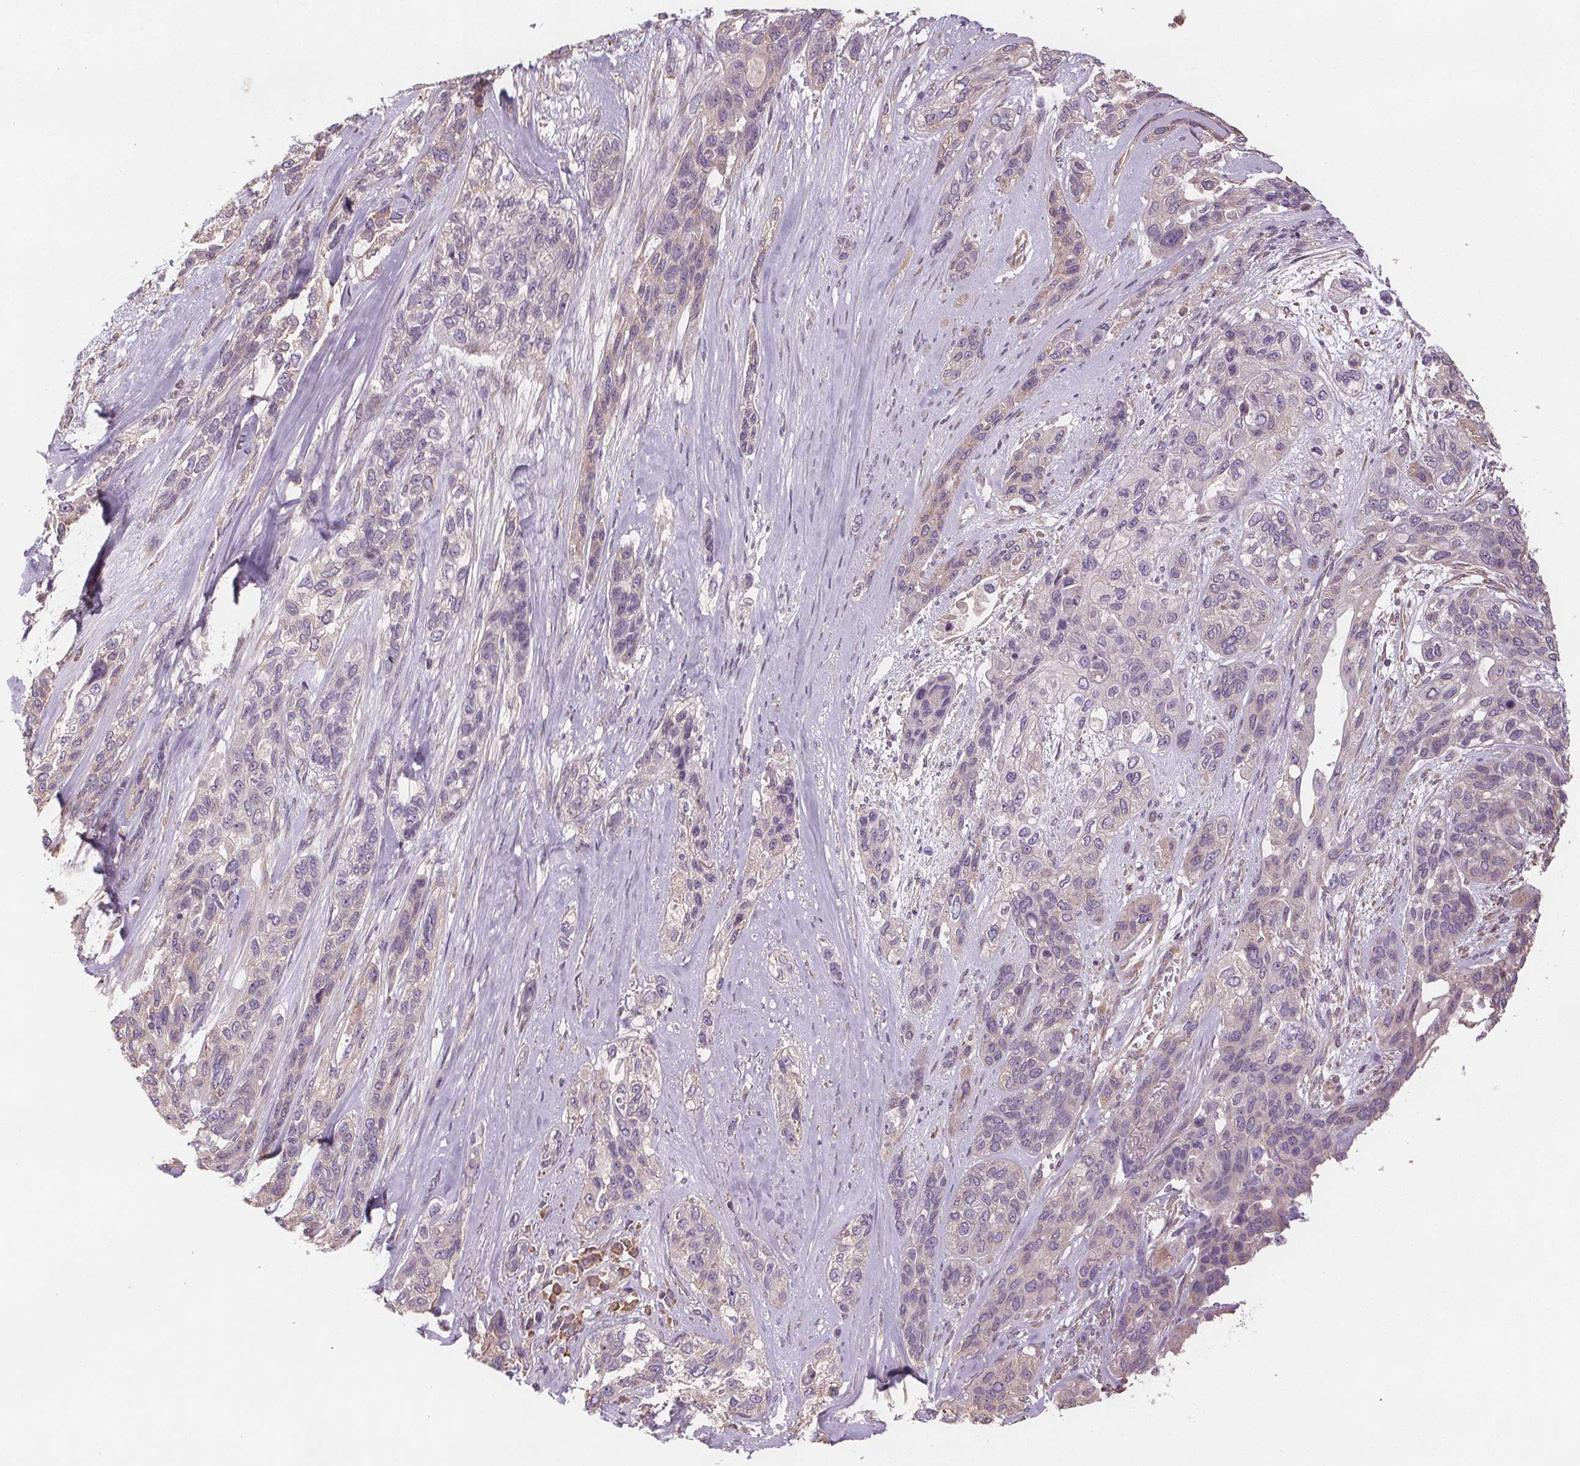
{"staining": {"intensity": "negative", "quantity": "none", "location": "none"}, "tissue": "lung cancer", "cell_type": "Tumor cells", "image_type": "cancer", "snomed": [{"axis": "morphology", "description": "Squamous cell carcinoma, NOS"}, {"axis": "topography", "description": "Lung"}], "caption": "Image shows no significant protein positivity in tumor cells of lung cancer.", "gene": "TMEM80", "patient": {"sex": "female", "age": 70}}